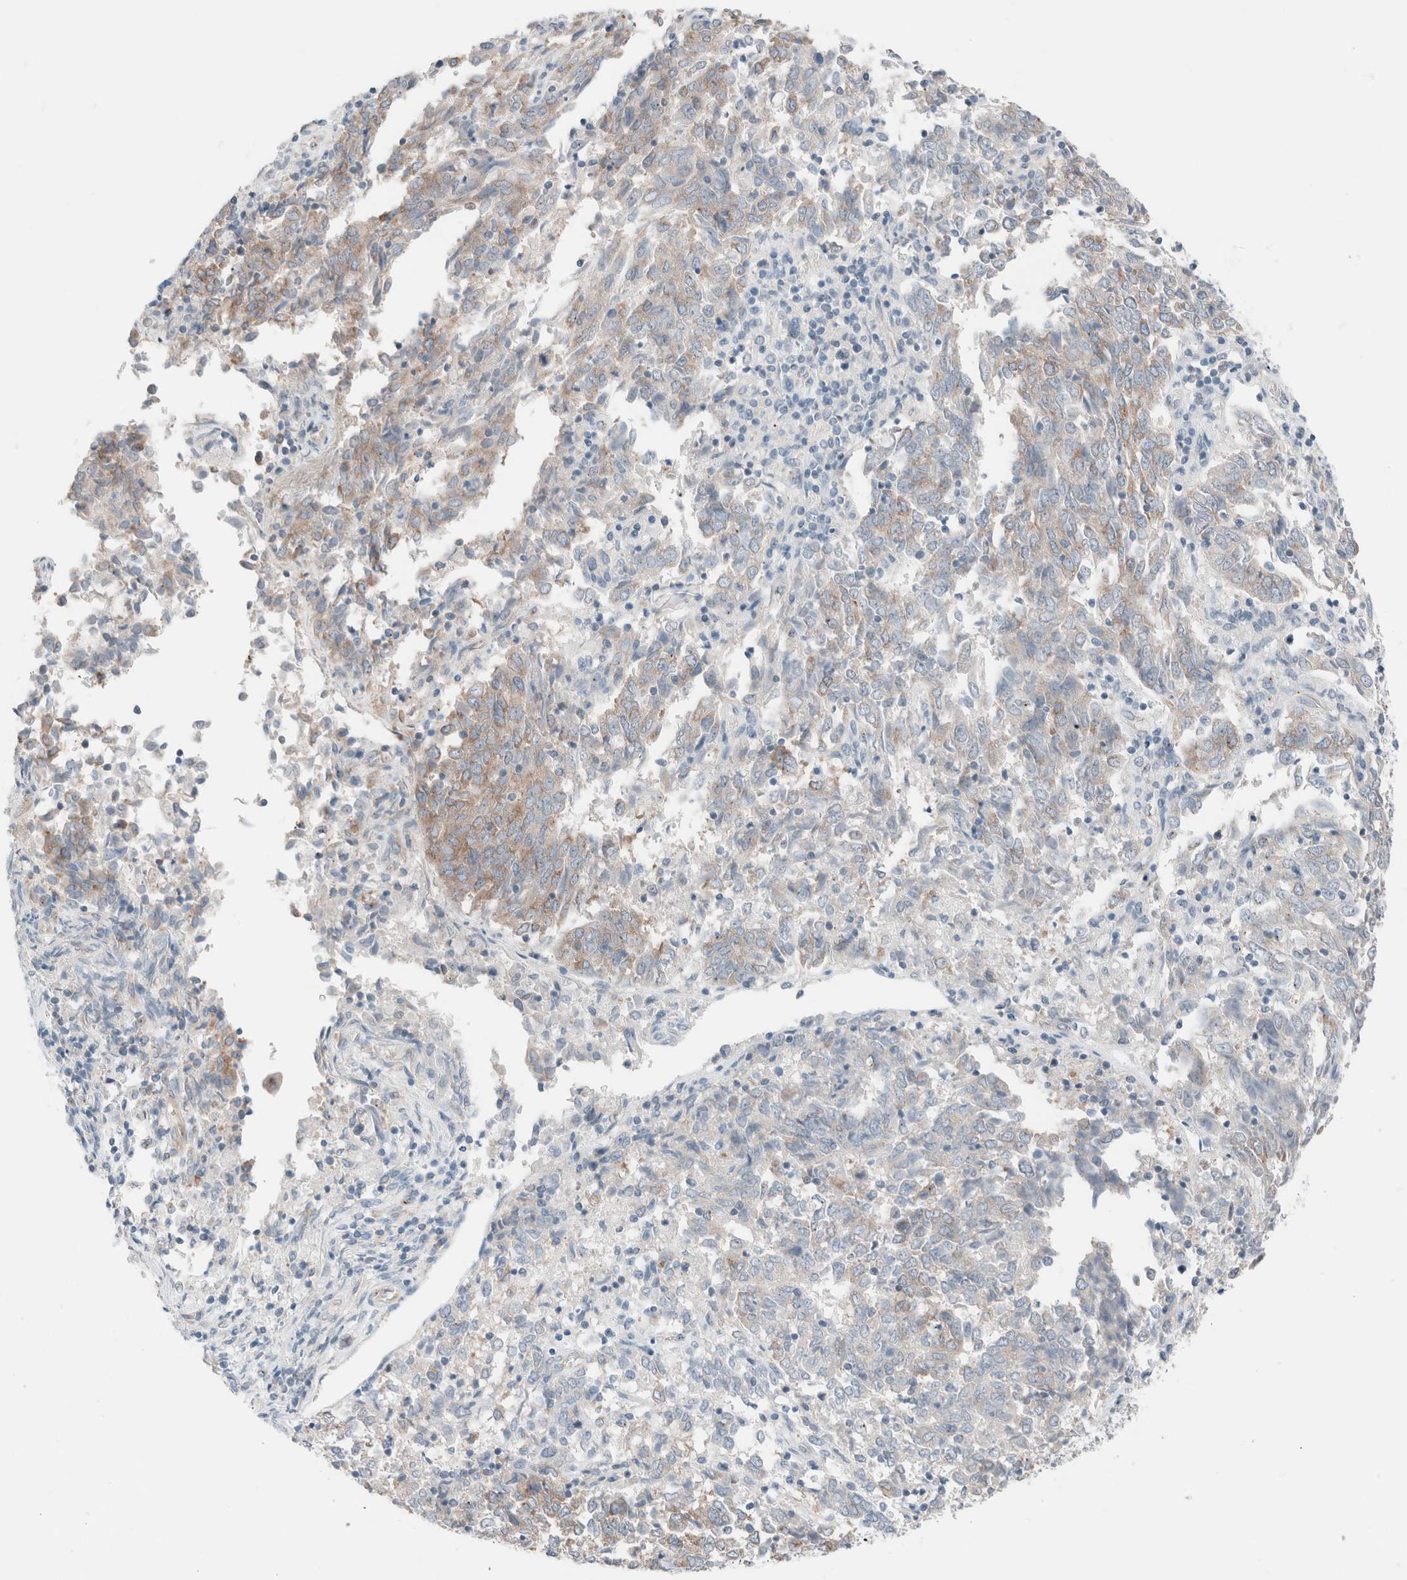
{"staining": {"intensity": "moderate", "quantity": "<25%", "location": "cytoplasmic/membranous"}, "tissue": "endometrial cancer", "cell_type": "Tumor cells", "image_type": "cancer", "snomed": [{"axis": "morphology", "description": "Adenocarcinoma, NOS"}, {"axis": "topography", "description": "Endometrium"}], "caption": "Tumor cells demonstrate low levels of moderate cytoplasmic/membranous expression in about <25% of cells in human endometrial cancer.", "gene": "CASC3", "patient": {"sex": "female", "age": 80}}